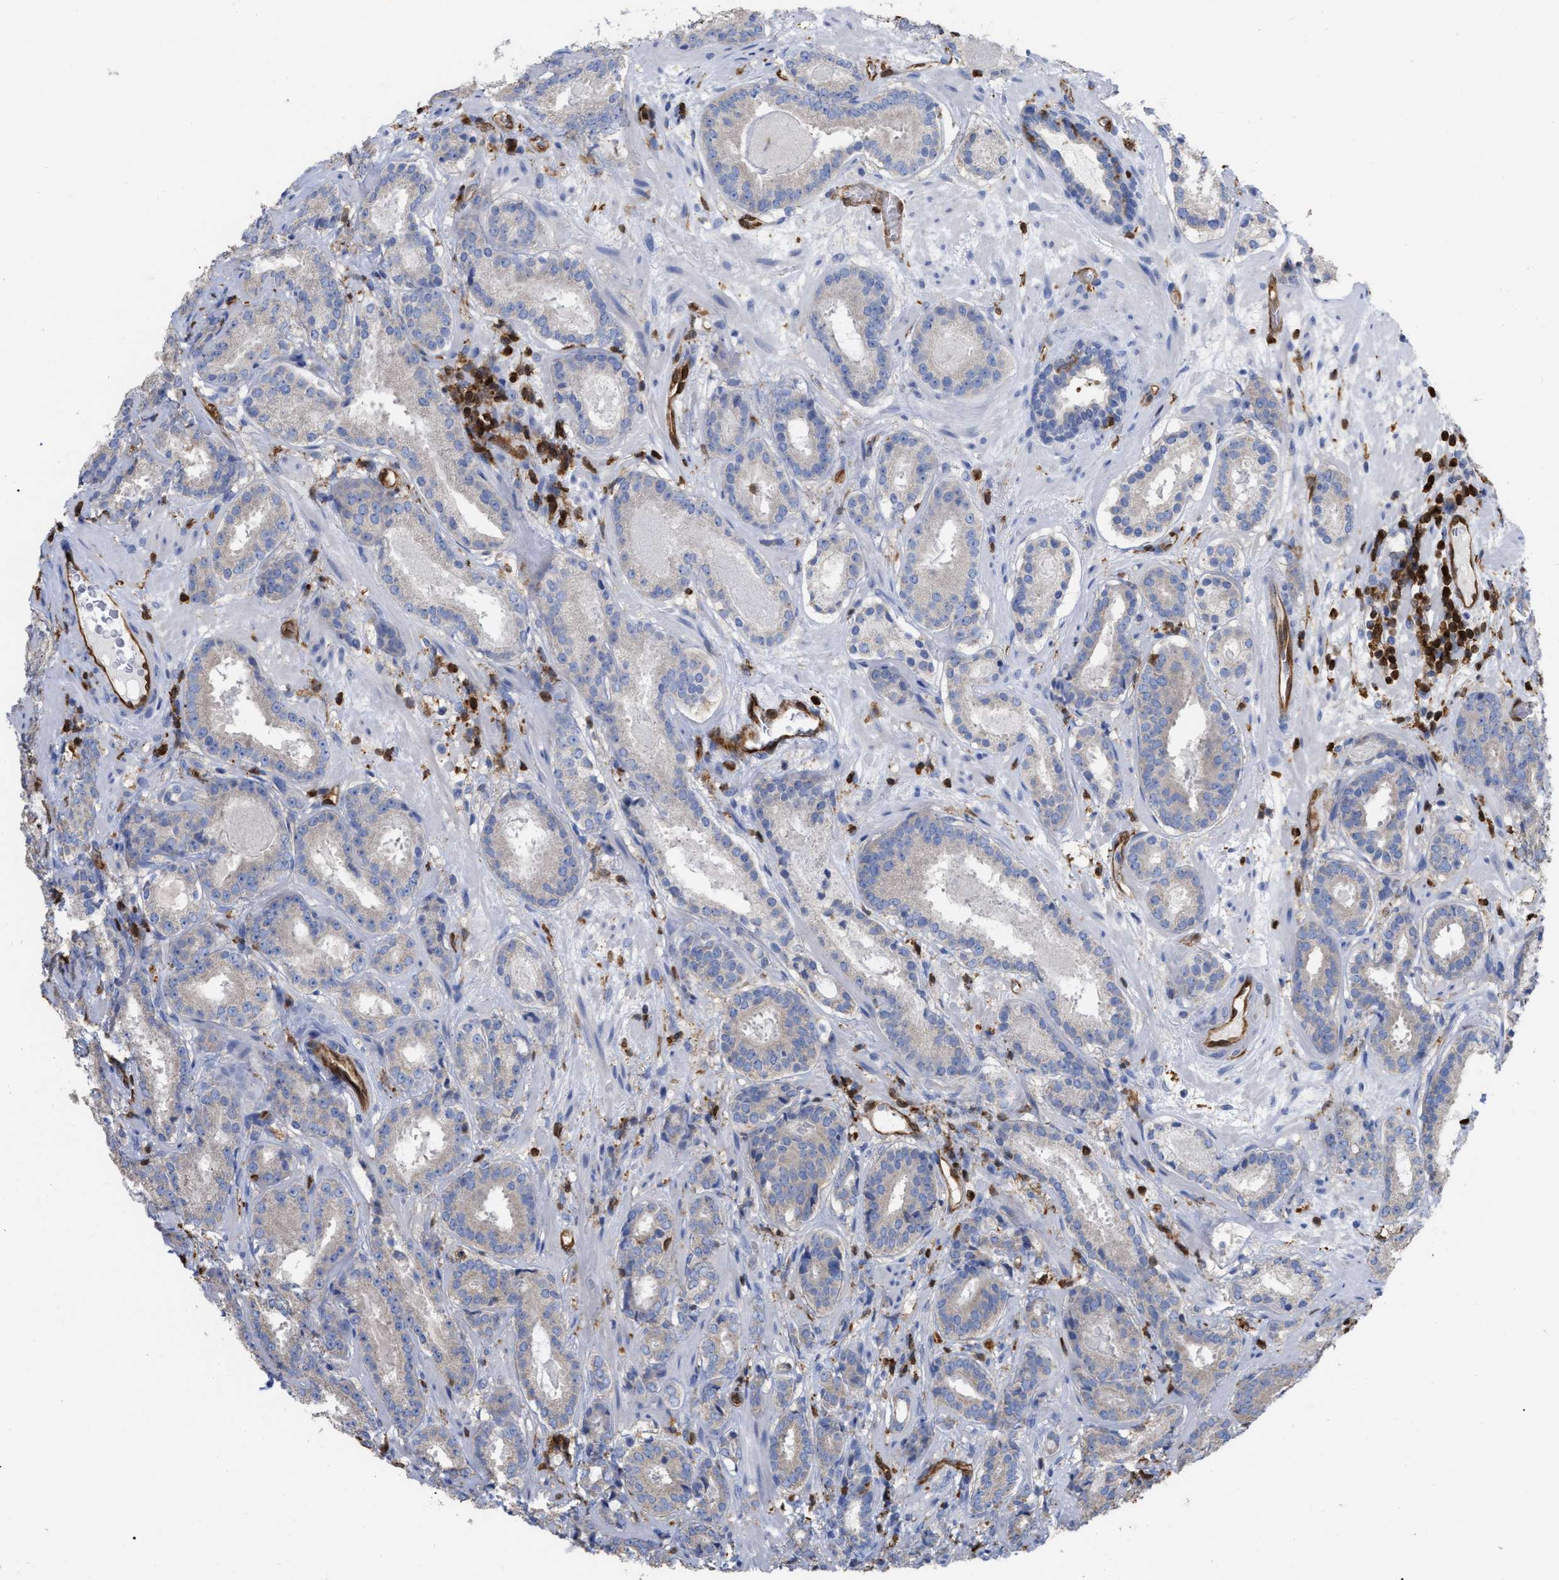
{"staining": {"intensity": "negative", "quantity": "none", "location": "none"}, "tissue": "prostate cancer", "cell_type": "Tumor cells", "image_type": "cancer", "snomed": [{"axis": "morphology", "description": "Adenocarcinoma, Low grade"}, {"axis": "topography", "description": "Prostate"}], "caption": "Tumor cells are negative for protein expression in human prostate low-grade adenocarcinoma.", "gene": "GIMAP4", "patient": {"sex": "male", "age": 69}}